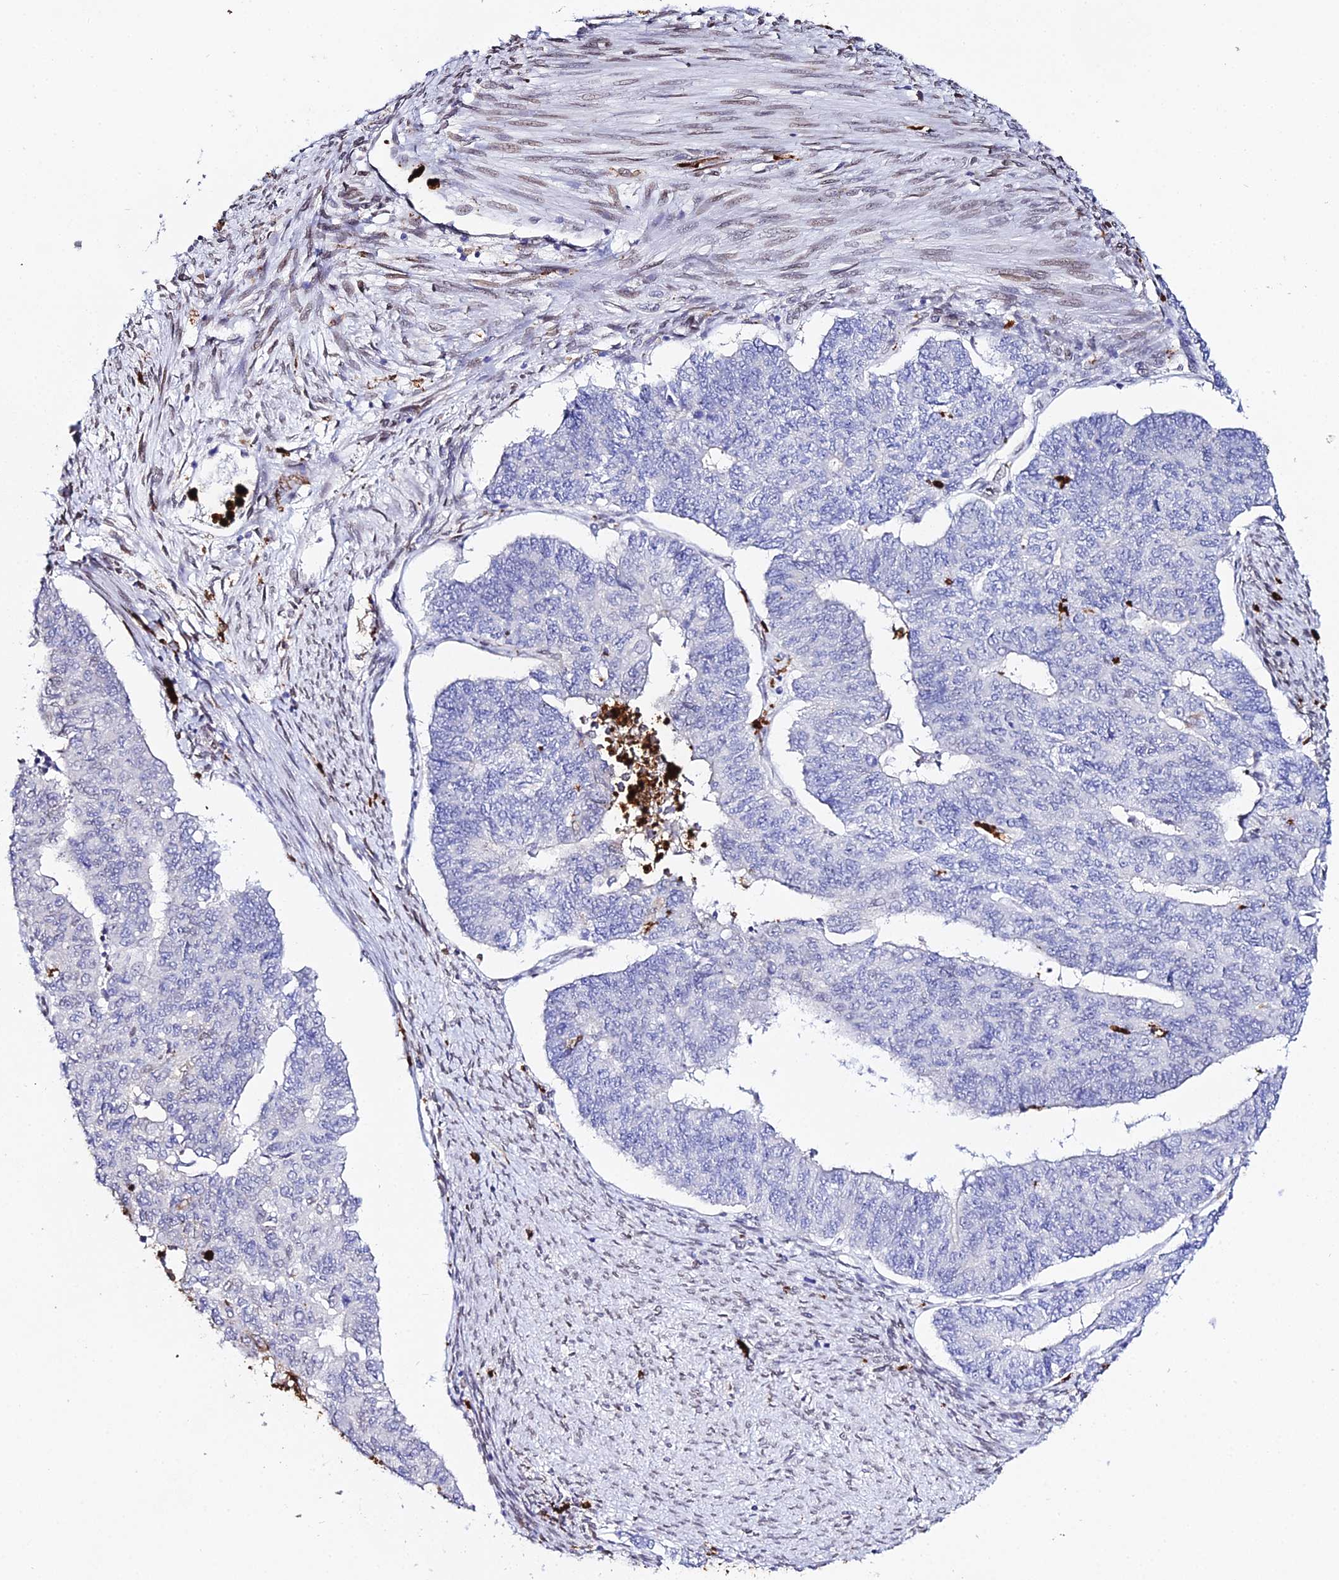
{"staining": {"intensity": "negative", "quantity": "none", "location": "none"}, "tissue": "endometrial cancer", "cell_type": "Tumor cells", "image_type": "cancer", "snomed": [{"axis": "morphology", "description": "Adenocarcinoma, NOS"}, {"axis": "topography", "description": "Endometrium"}], "caption": "Human endometrial adenocarcinoma stained for a protein using immunohistochemistry exhibits no expression in tumor cells.", "gene": "MCM10", "patient": {"sex": "female", "age": 32}}